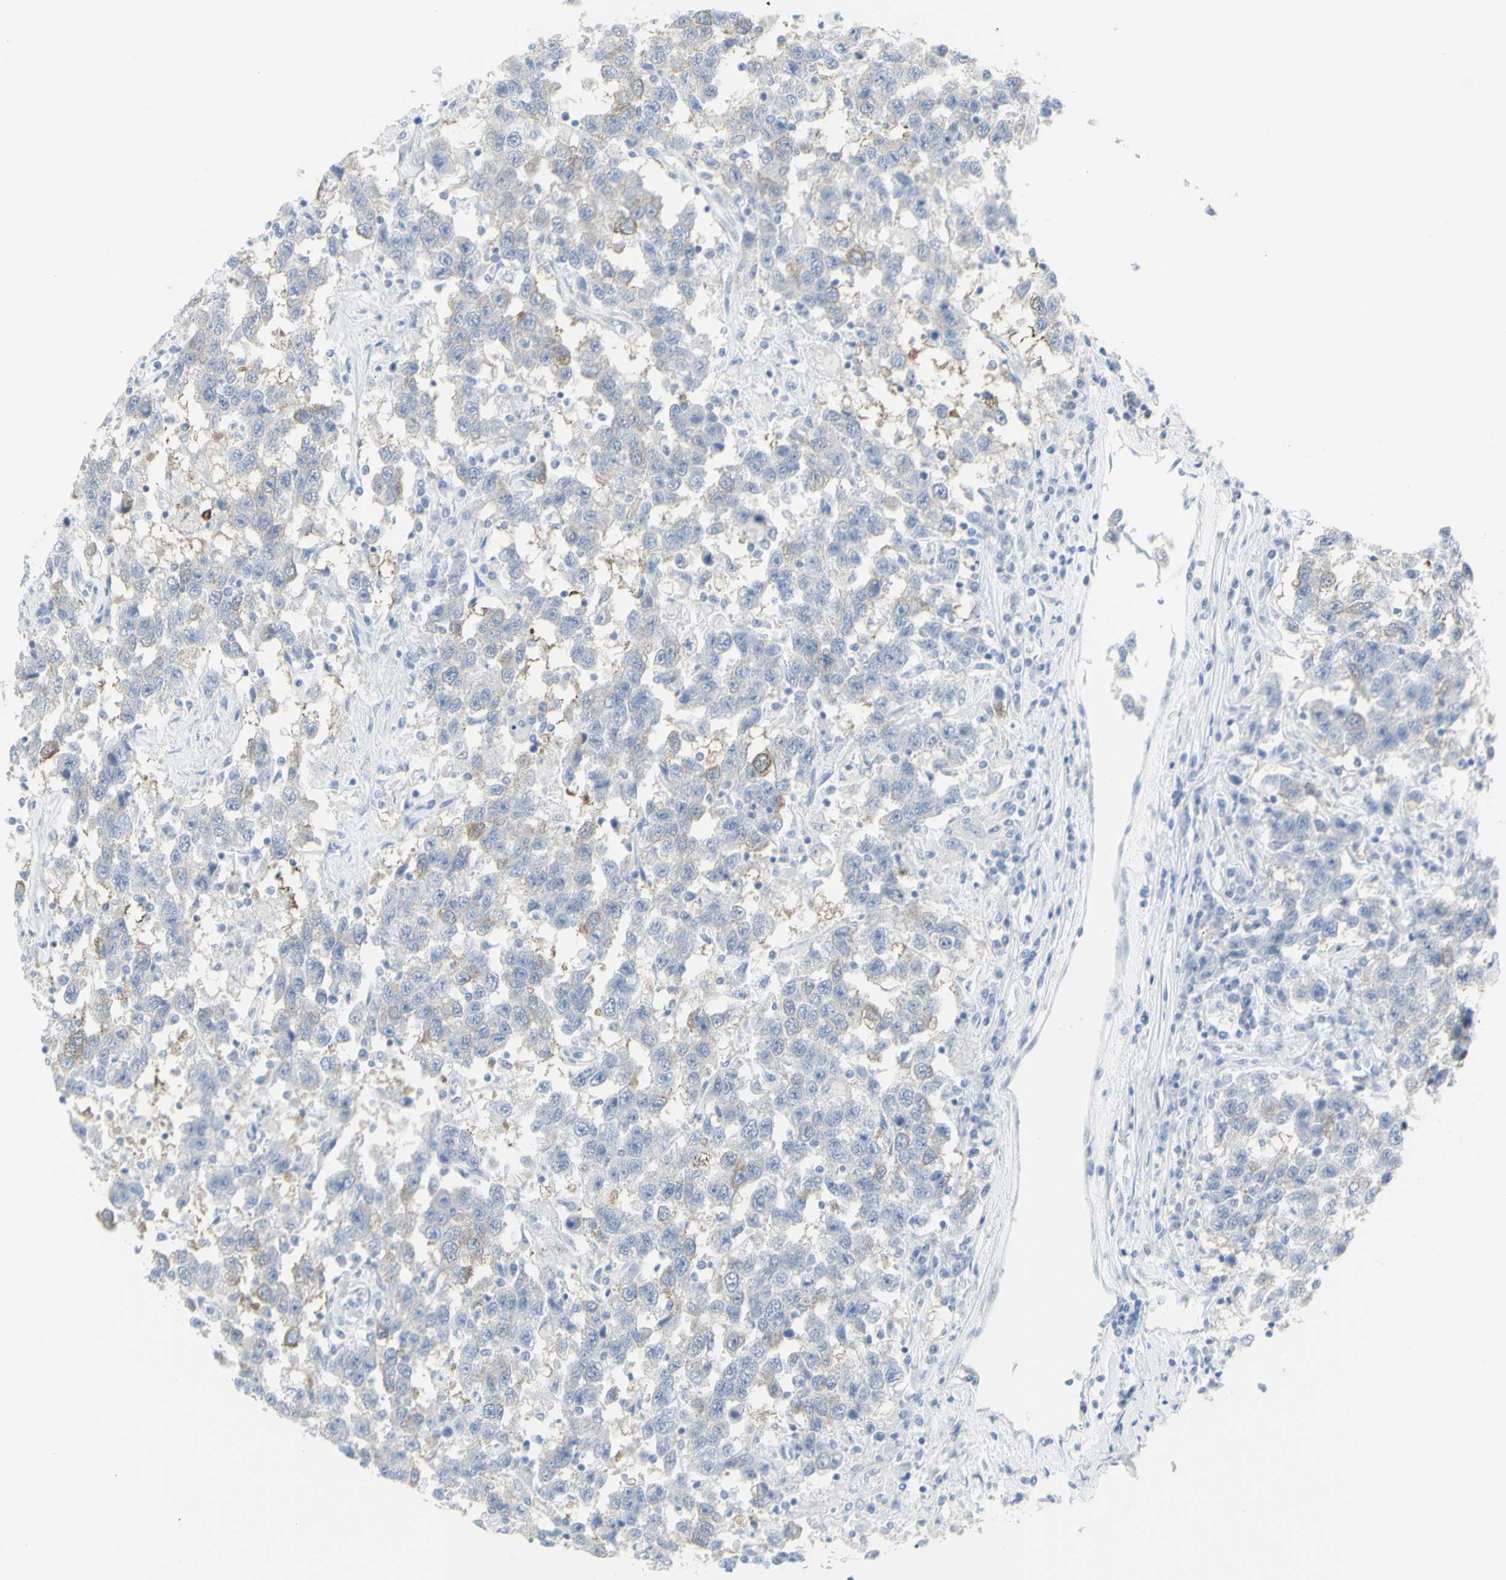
{"staining": {"intensity": "weak", "quantity": "25%-75%", "location": "cytoplasmic/membranous"}, "tissue": "testis cancer", "cell_type": "Tumor cells", "image_type": "cancer", "snomed": [{"axis": "morphology", "description": "Seminoma, NOS"}, {"axis": "topography", "description": "Testis"}], "caption": "Immunohistochemistry of seminoma (testis) shows low levels of weak cytoplasmic/membranous expression in approximately 25%-75% of tumor cells.", "gene": "ENSG00000198211", "patient": {"sex": "male", "age": 41}}